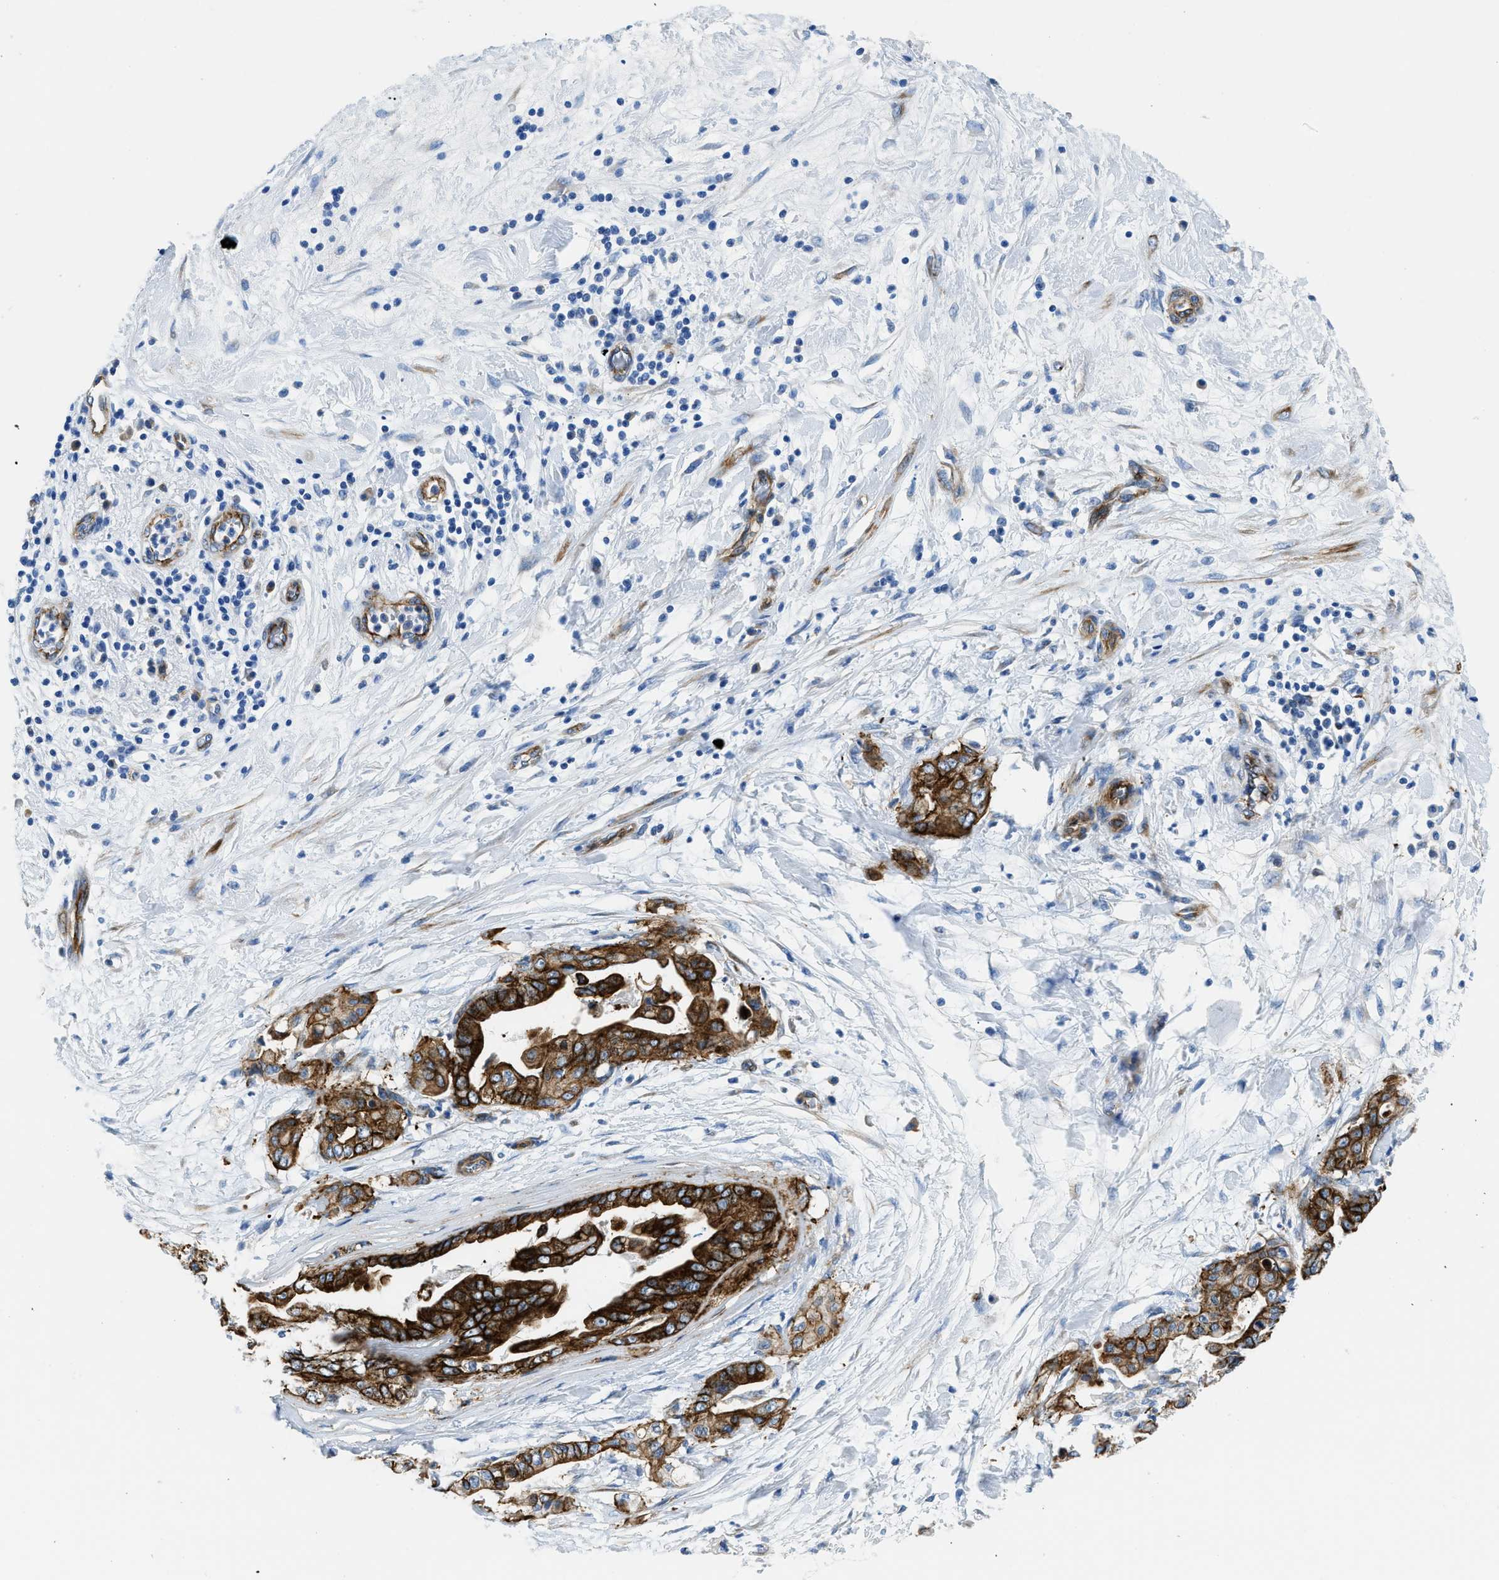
{"staining": {"intensity": "strong", "quantity": ">75%", "location": "cytoplasmic/membranous"}, "tissue": "pancreatic cancer", "cell_type": "Tumor cells", "image_type": "cancer", "snomed": [{"axis": "morphology", "description": "Adenocarcinoma, NOS"}, {"axis": "topography", "description": "Pancreas"}], "caption": "Tumor cells exhibit strong cytoplasmic/membranous staining in approximately >75% of cells in adenocarcinoma (pancreatic).", "gene": "CUTA", "patient": {"sex": "female", "age": 75}}